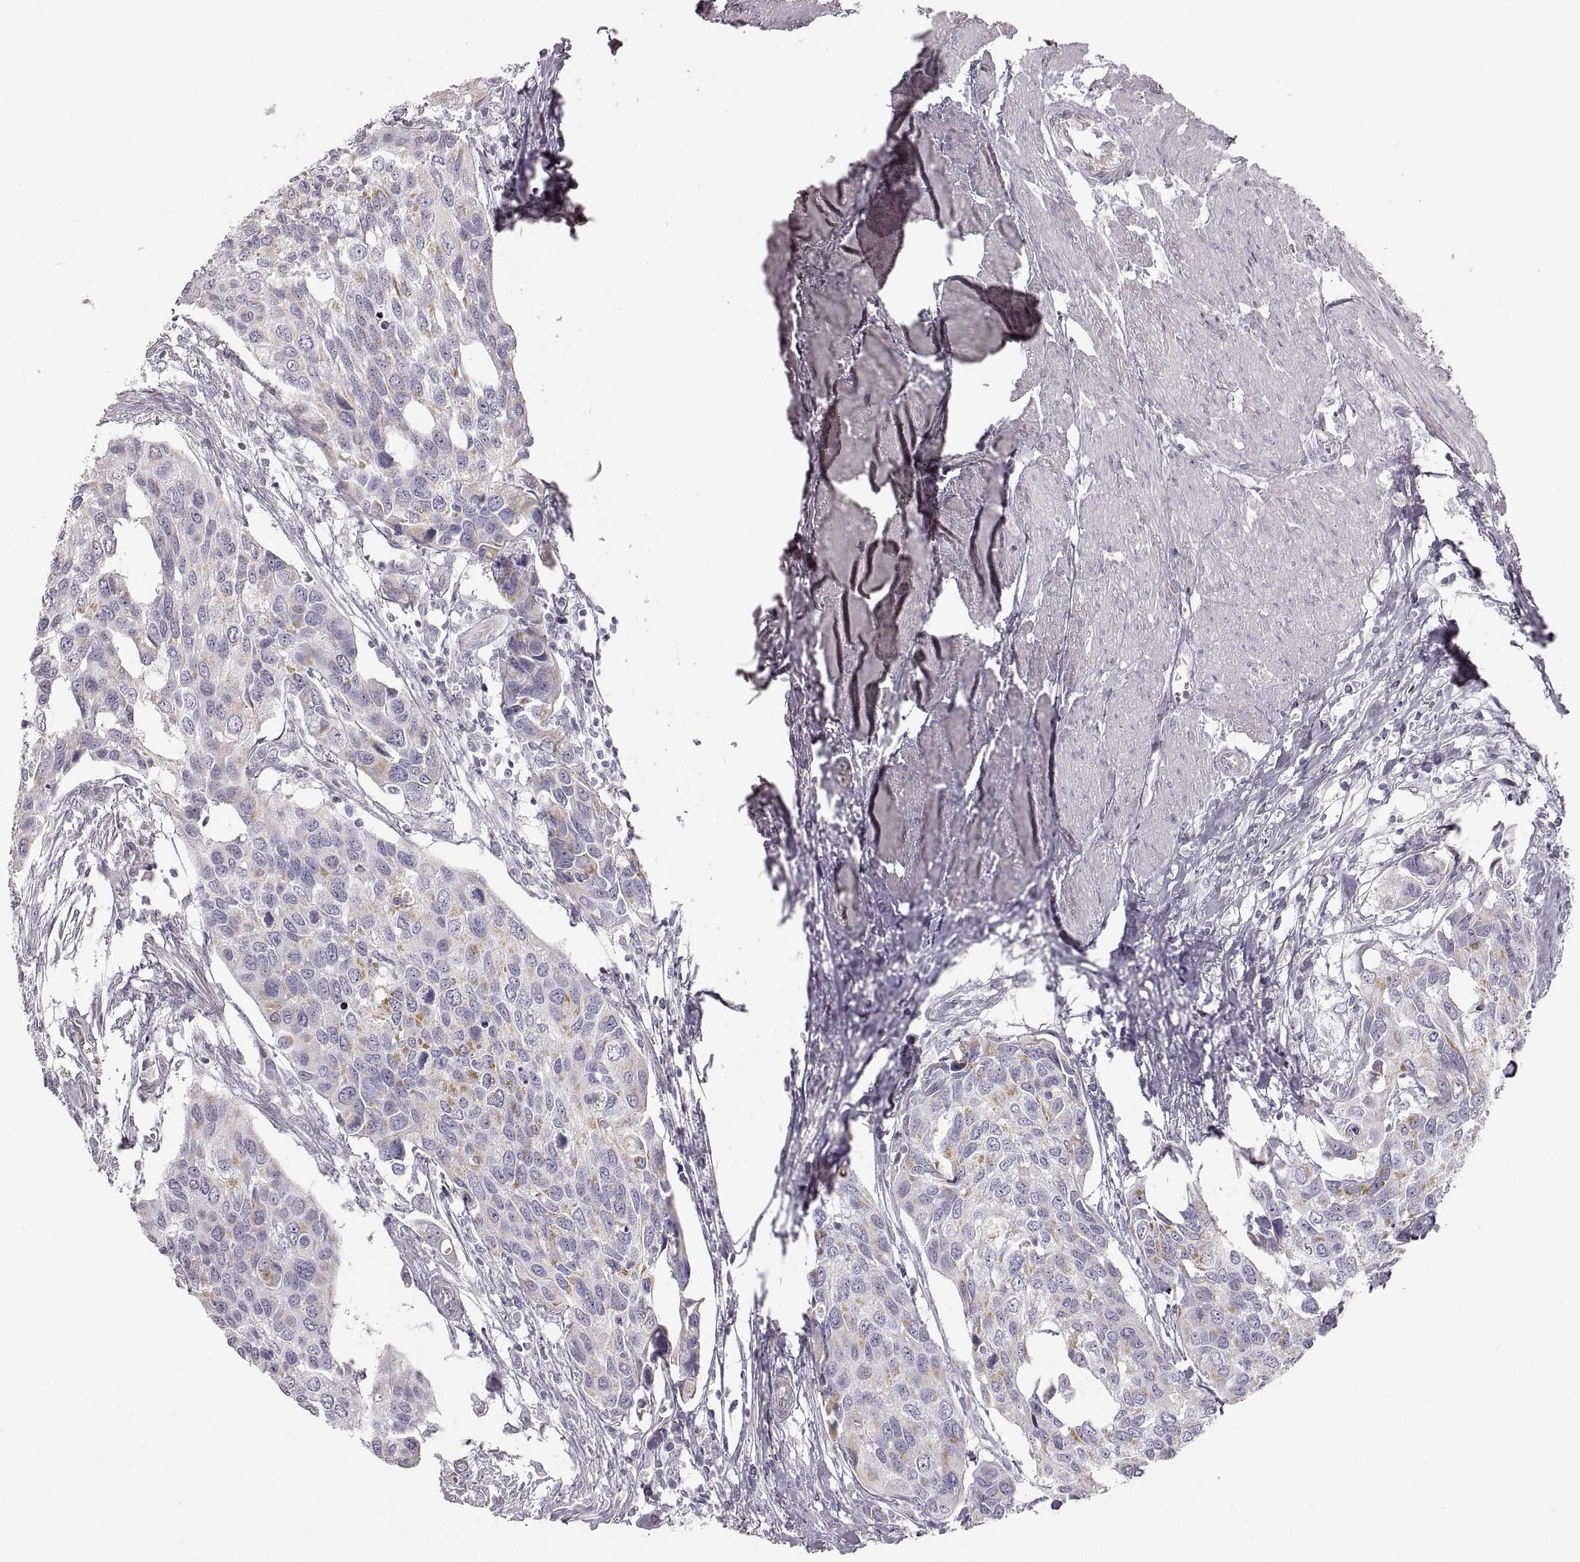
{"staining": {"intensity": "weak", "quantity": "25%-75%", "location": "cytoplasmic/membranous"}, "tissue": "urothelial cancer", "cell_type": "Tumor cells", "image_type": "cancer", "snomed": [{"axis": "morphology", "description": "Urothelial carcinoma, High grade"}, {"axis": "topography", "description": "Urinary bladder"}], "caption": "This micrograph displays IHC staining of human urothelial cancer, with low weak cytoplasmic/membranous staining in approximately 25%-75% of tumor cells.", "gene": "RDH13", "patient": {"sex": "male", "age": 60}}